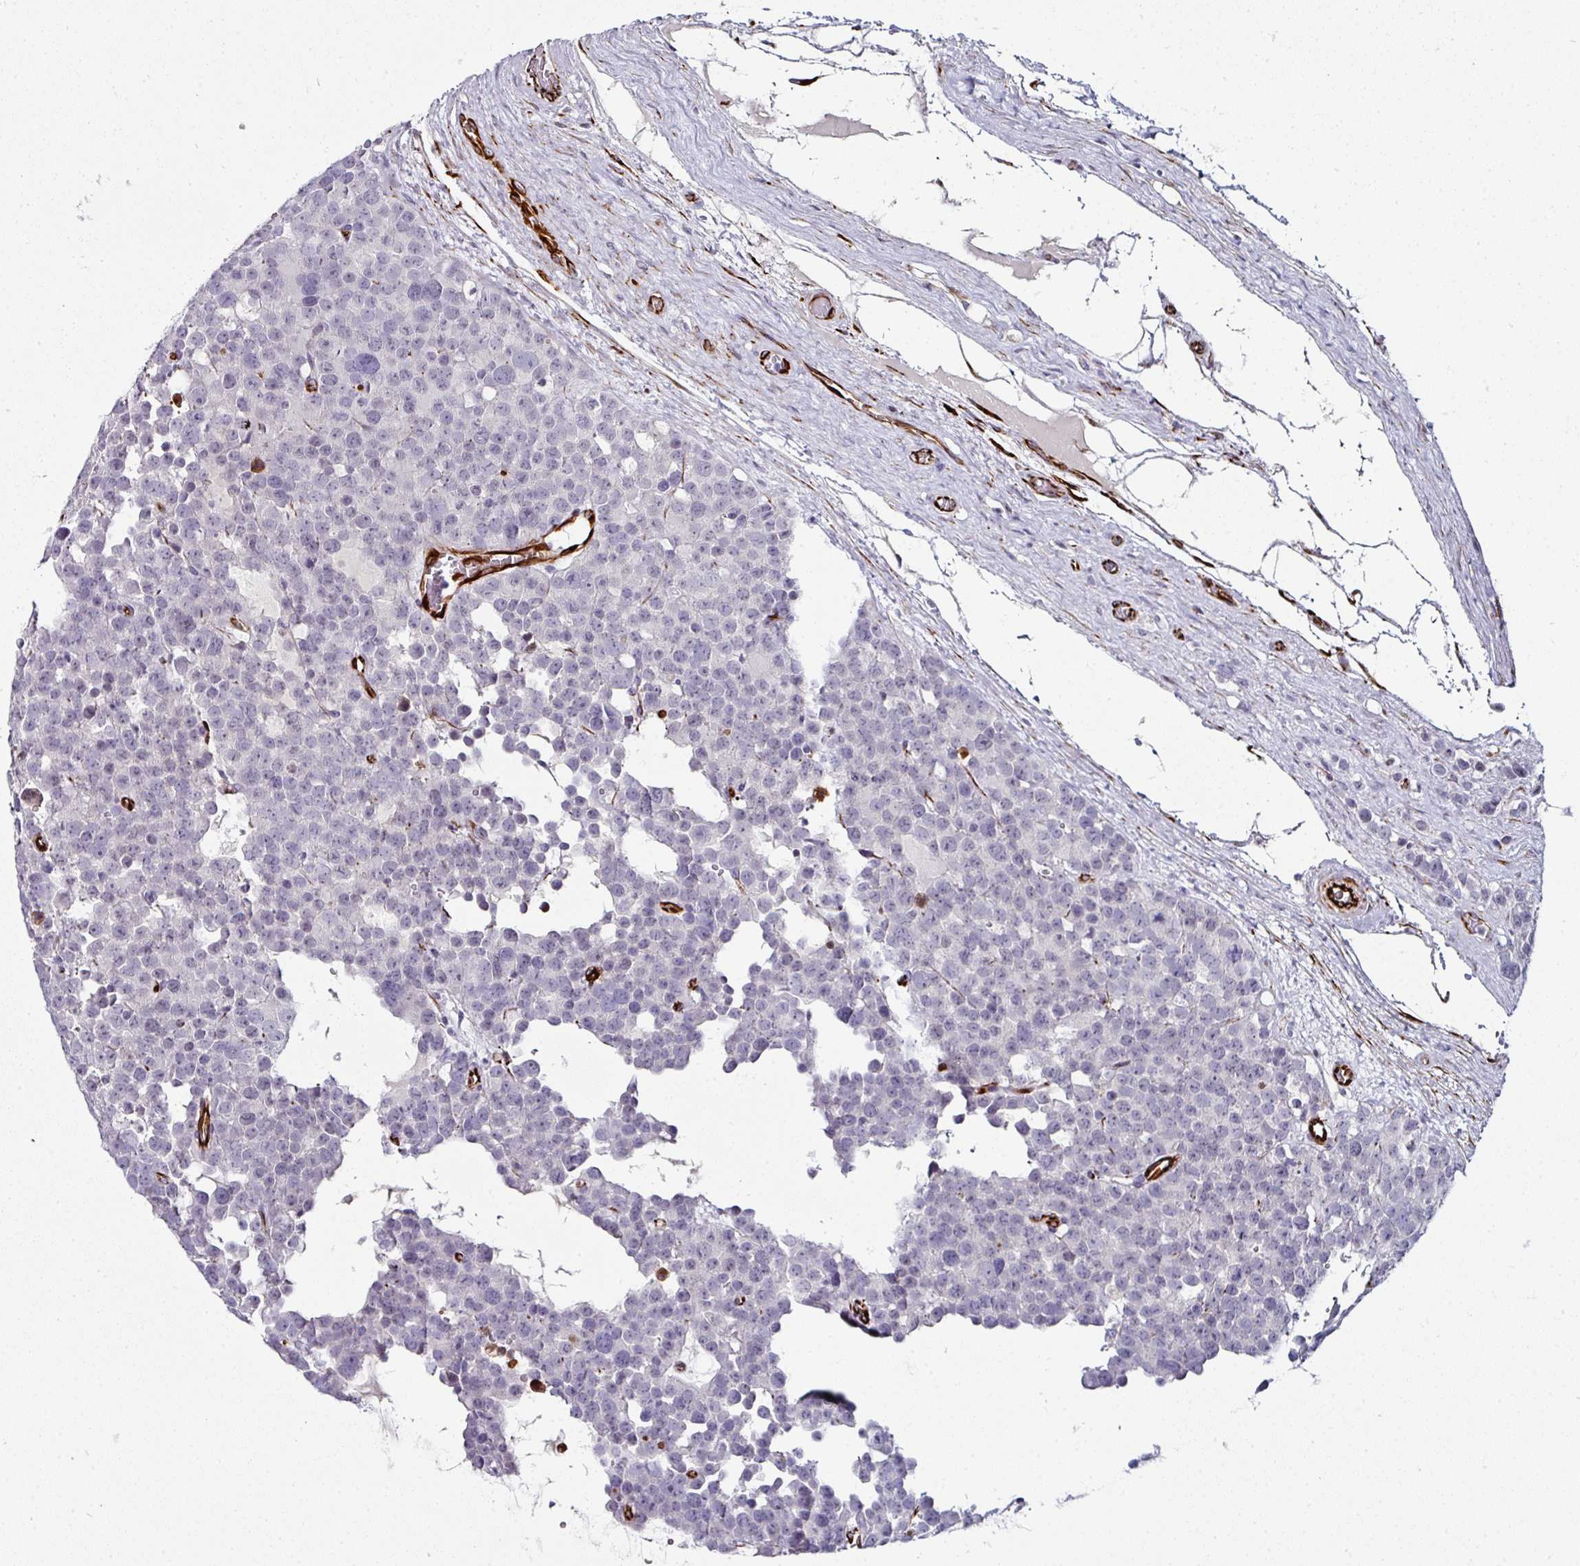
{"staining": {"intensity": "negative", "quantity": "none", "location": "none"}, "tissue": "testis cancer", "cell_type": "Tumor cells", "image_type": "cancer", "snomed": [{"axis": "morphology", "description": "Seminoma, NOS"}, {"axis": "topography", "description": "Testis"}], "caption": "This is a histopathology image of IHC staining of testis cancer, which shows no positivity in tumor cells.", "gene": "TMPRSS9", "patient": {"sex": "male", "age": 71}}